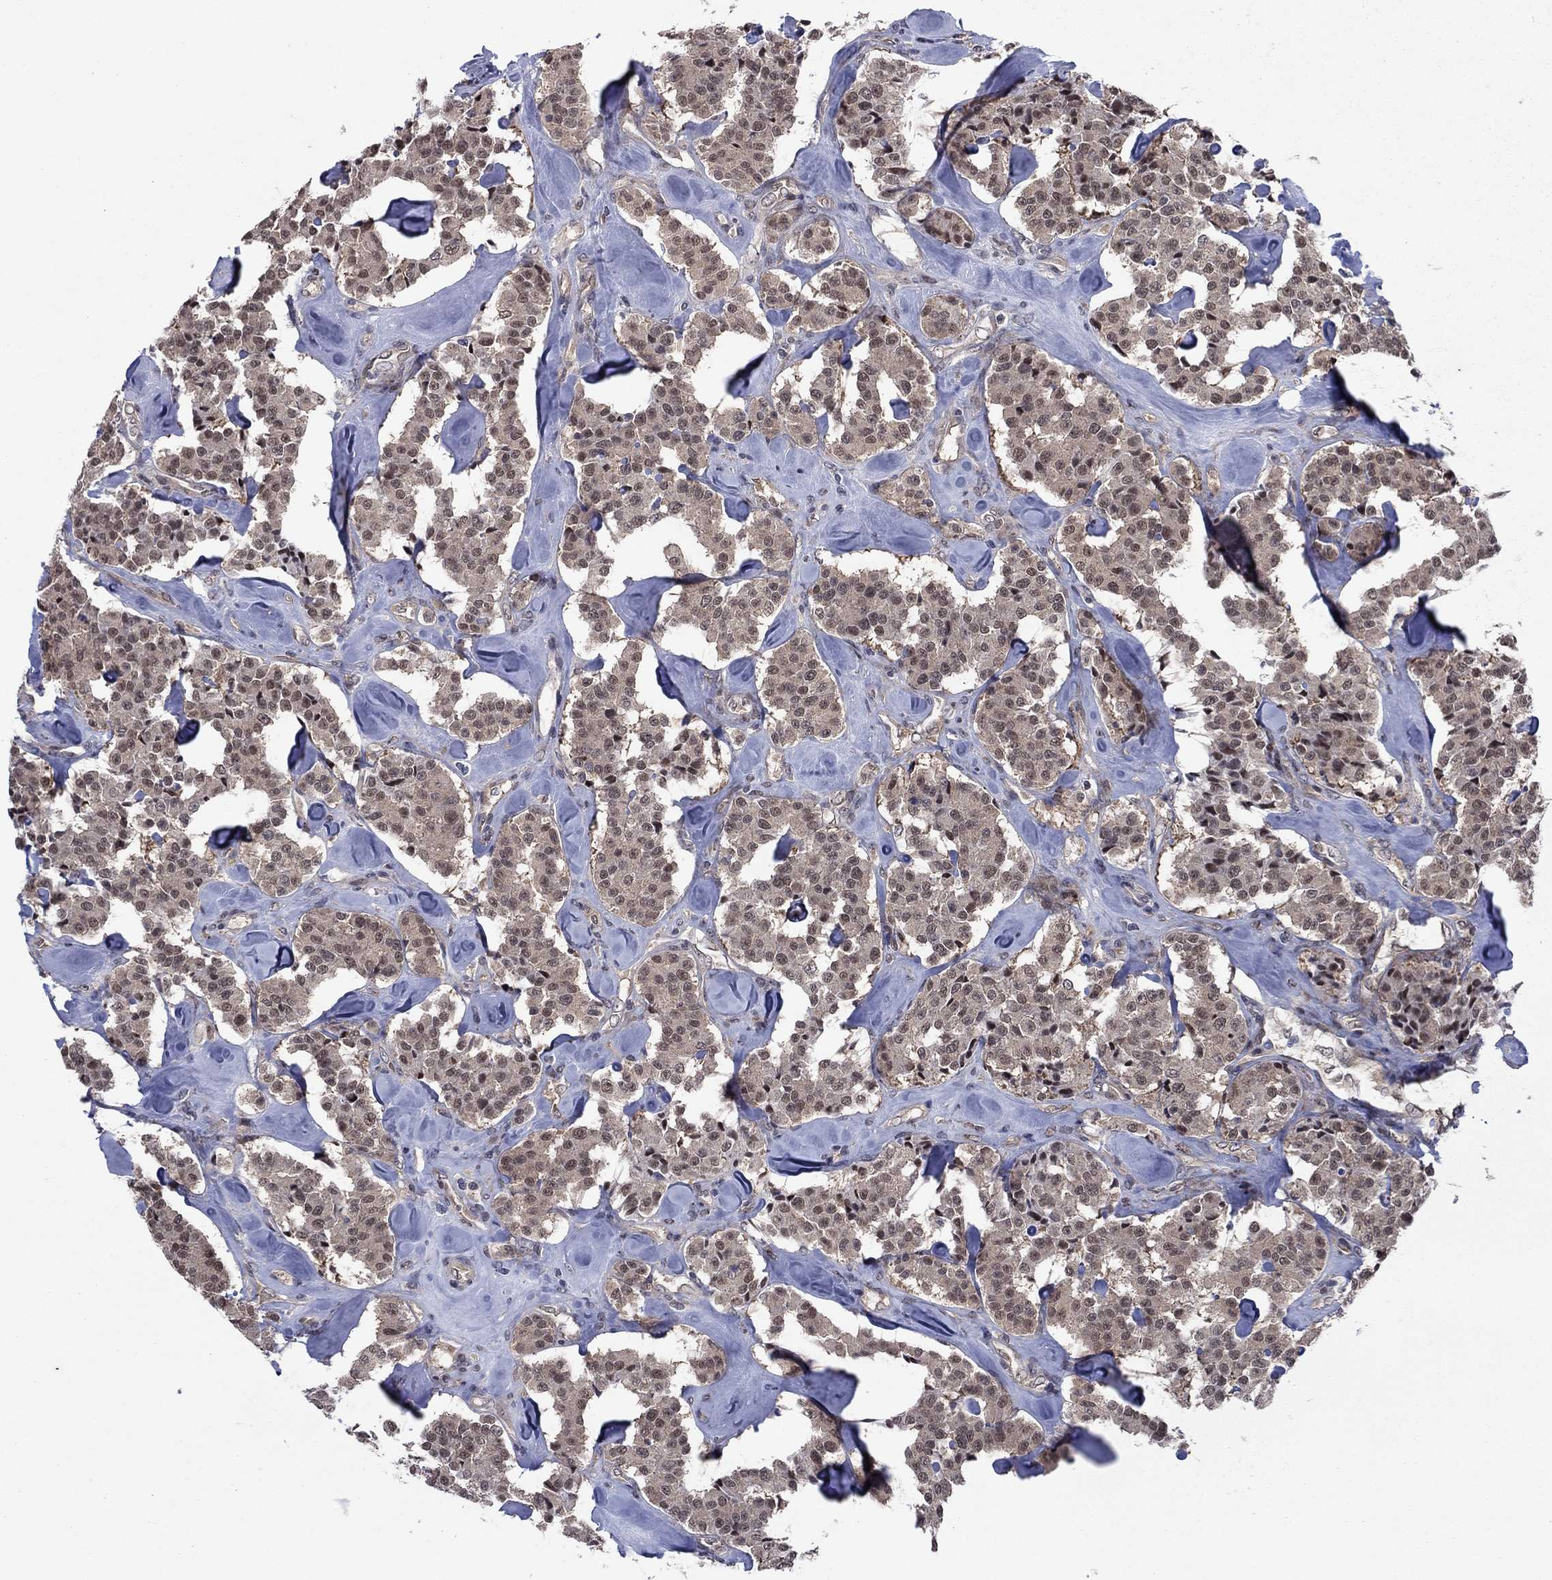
{"staining": {"intensity": "weak", "quantity": ">75%", "location": "cytoplasmic/membranous"}, "tissue": "carcinoid", "cell_type": "Tumor cells", "image_type": "cancer", "snomed": [{"axis": "morphology", "description": "Carcinoid, malignant, NOS"}, {"axis": "topography", "description": "Pancreas"}], "caption": "Human carcinoid stained for a protein (brown) exhibits weak cytoplasmic/membranous positive positivity in about >75% of tumor cells.", "gene": "PSMC1", "patient": {"sex": "male", "age": 41}}